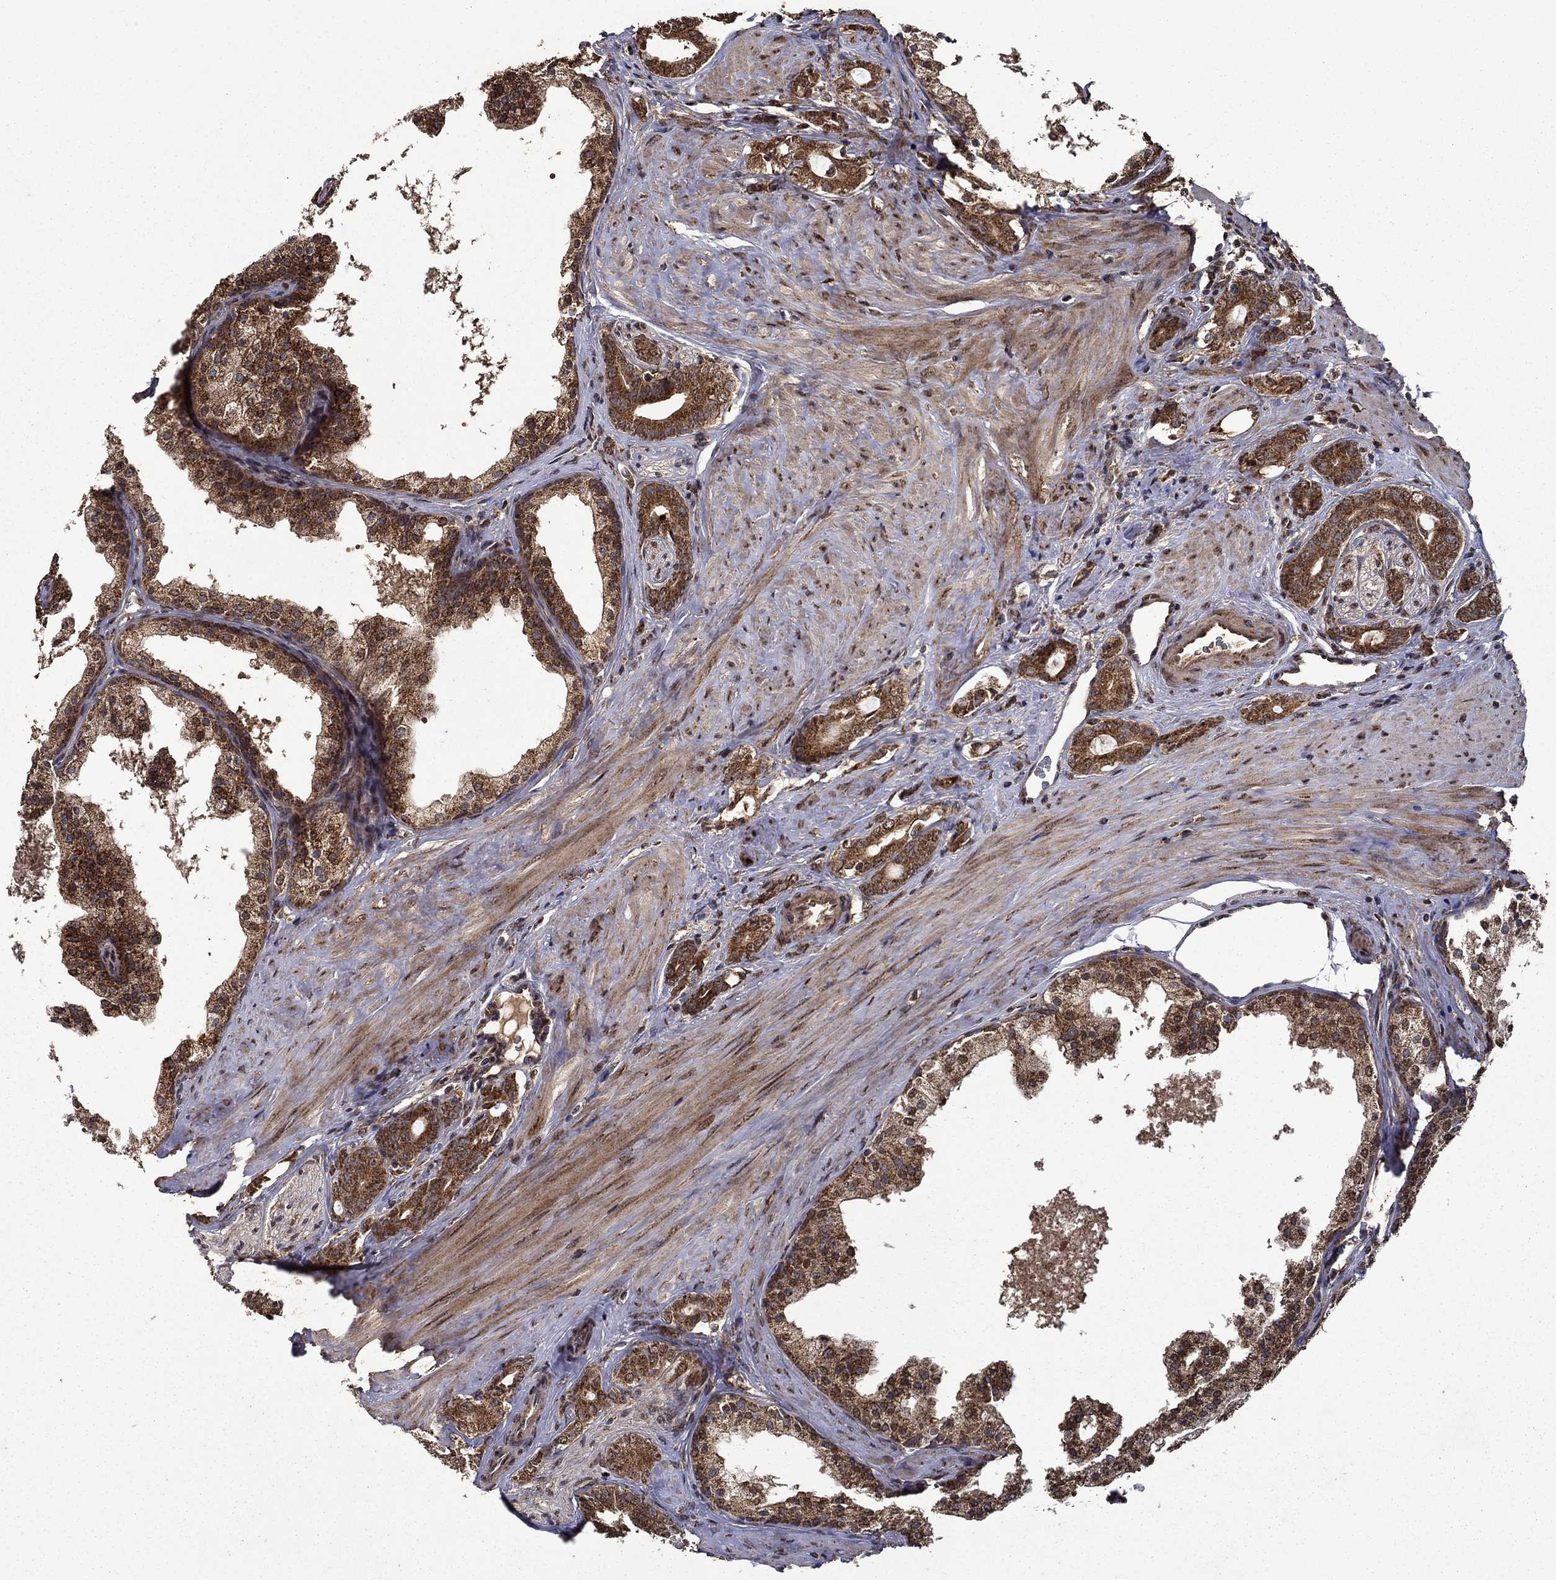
{"staining": {"intensity": "strong", "quantity": ">75%", "location": "cytoplasmic/membranous"}, "tissue": "prostate cancer", "cell_type": "Tumor cells", "image_type": "cancer", "snomed": [{"axis": "morphology", "description": "Adenocarcinoma, NOS"}, {"axis": "topography", "description": "Prostate"}], "caption": "Approximately >75% of tumor cells in adenocarcinoma (prostate) display strong cytoplasmic/membranous protein positivity as visualized by brown immunohistochemical staining.", "gene": "ITM2B", "patient": {"sex": "male", "age": 55}}